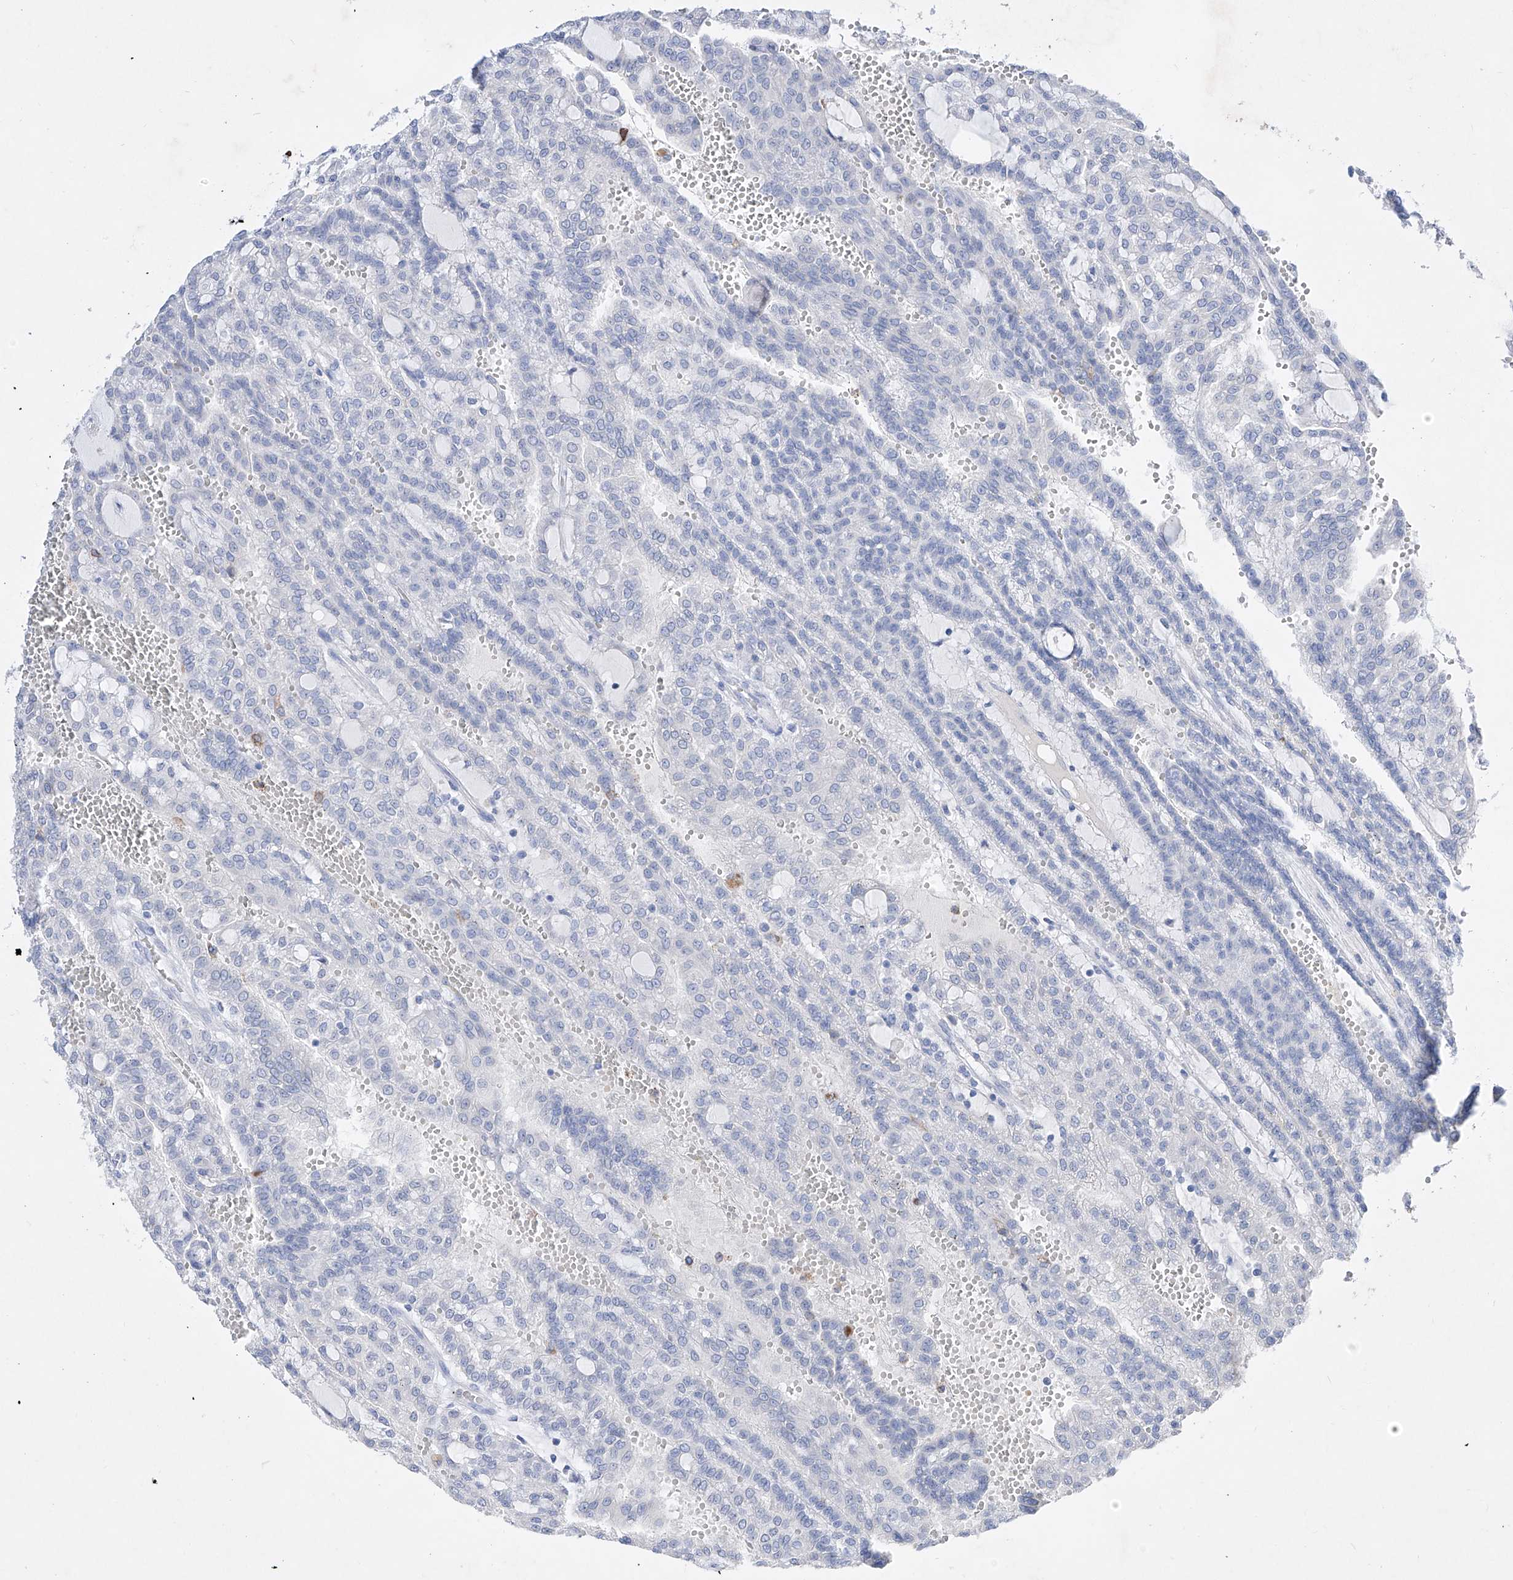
{"staining": {"intensity": "negative", "quantity": "none", "location": "none"}, "tissue": "renal cancer", "cell_type": "Tumor cells", "image_type": "cancer", "snomed": [{"axis": "morphology", "description": "Adenocarcinoma, NOS"}, {"axis": "topography", "description": "Kidney"}], "caption": "Tumor cells show no significant expression in renal cancer (adenocarcinoma).", "gene": "TM7SF2", "patient": {"sex": "male", "age": 63}}